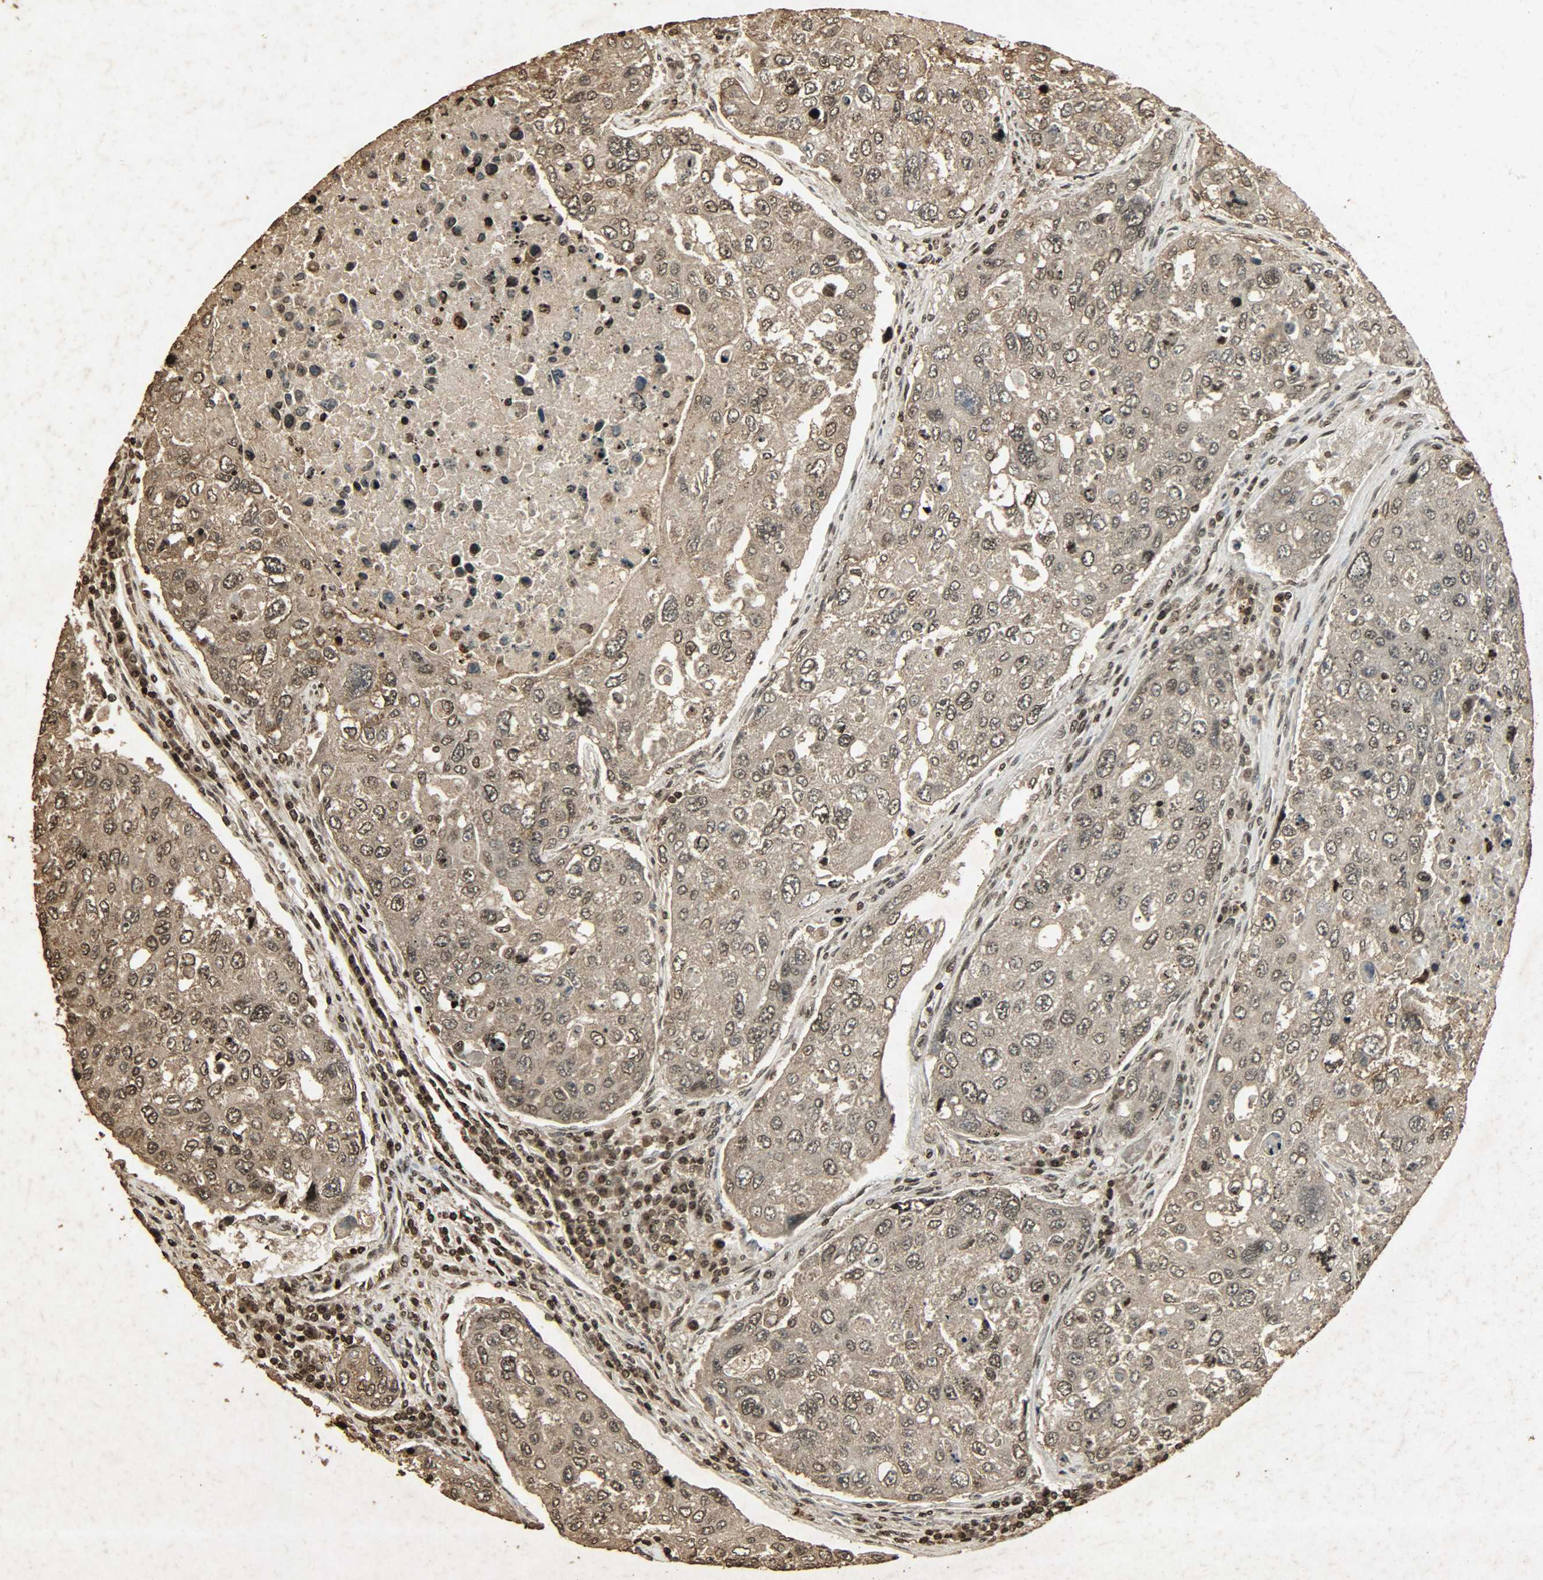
{"staining": {"intensity": "moderate", "quantity": ">75%", "location": "cytoplasmic/membranous,nuclear"}, "tissue": "urothelial cancer", "cell_type": "Tumor cells", "image_type": "cancer", "snomed": [{"axis": "morphology", "description": "Urothelial carcinoma, High grade"}, {"axis": "topography", "description": "Lymph node"}, {"axis": "topography", "description": "Urinary bladder"}], "caption": "An image of human urothelial cancer stained for a protein displays moderate cytoplasmic/membranous and nuclear brown staining in tumor cells.", "gene": "PPP3R1", "patient": {"sex": "male", "age": 51}}